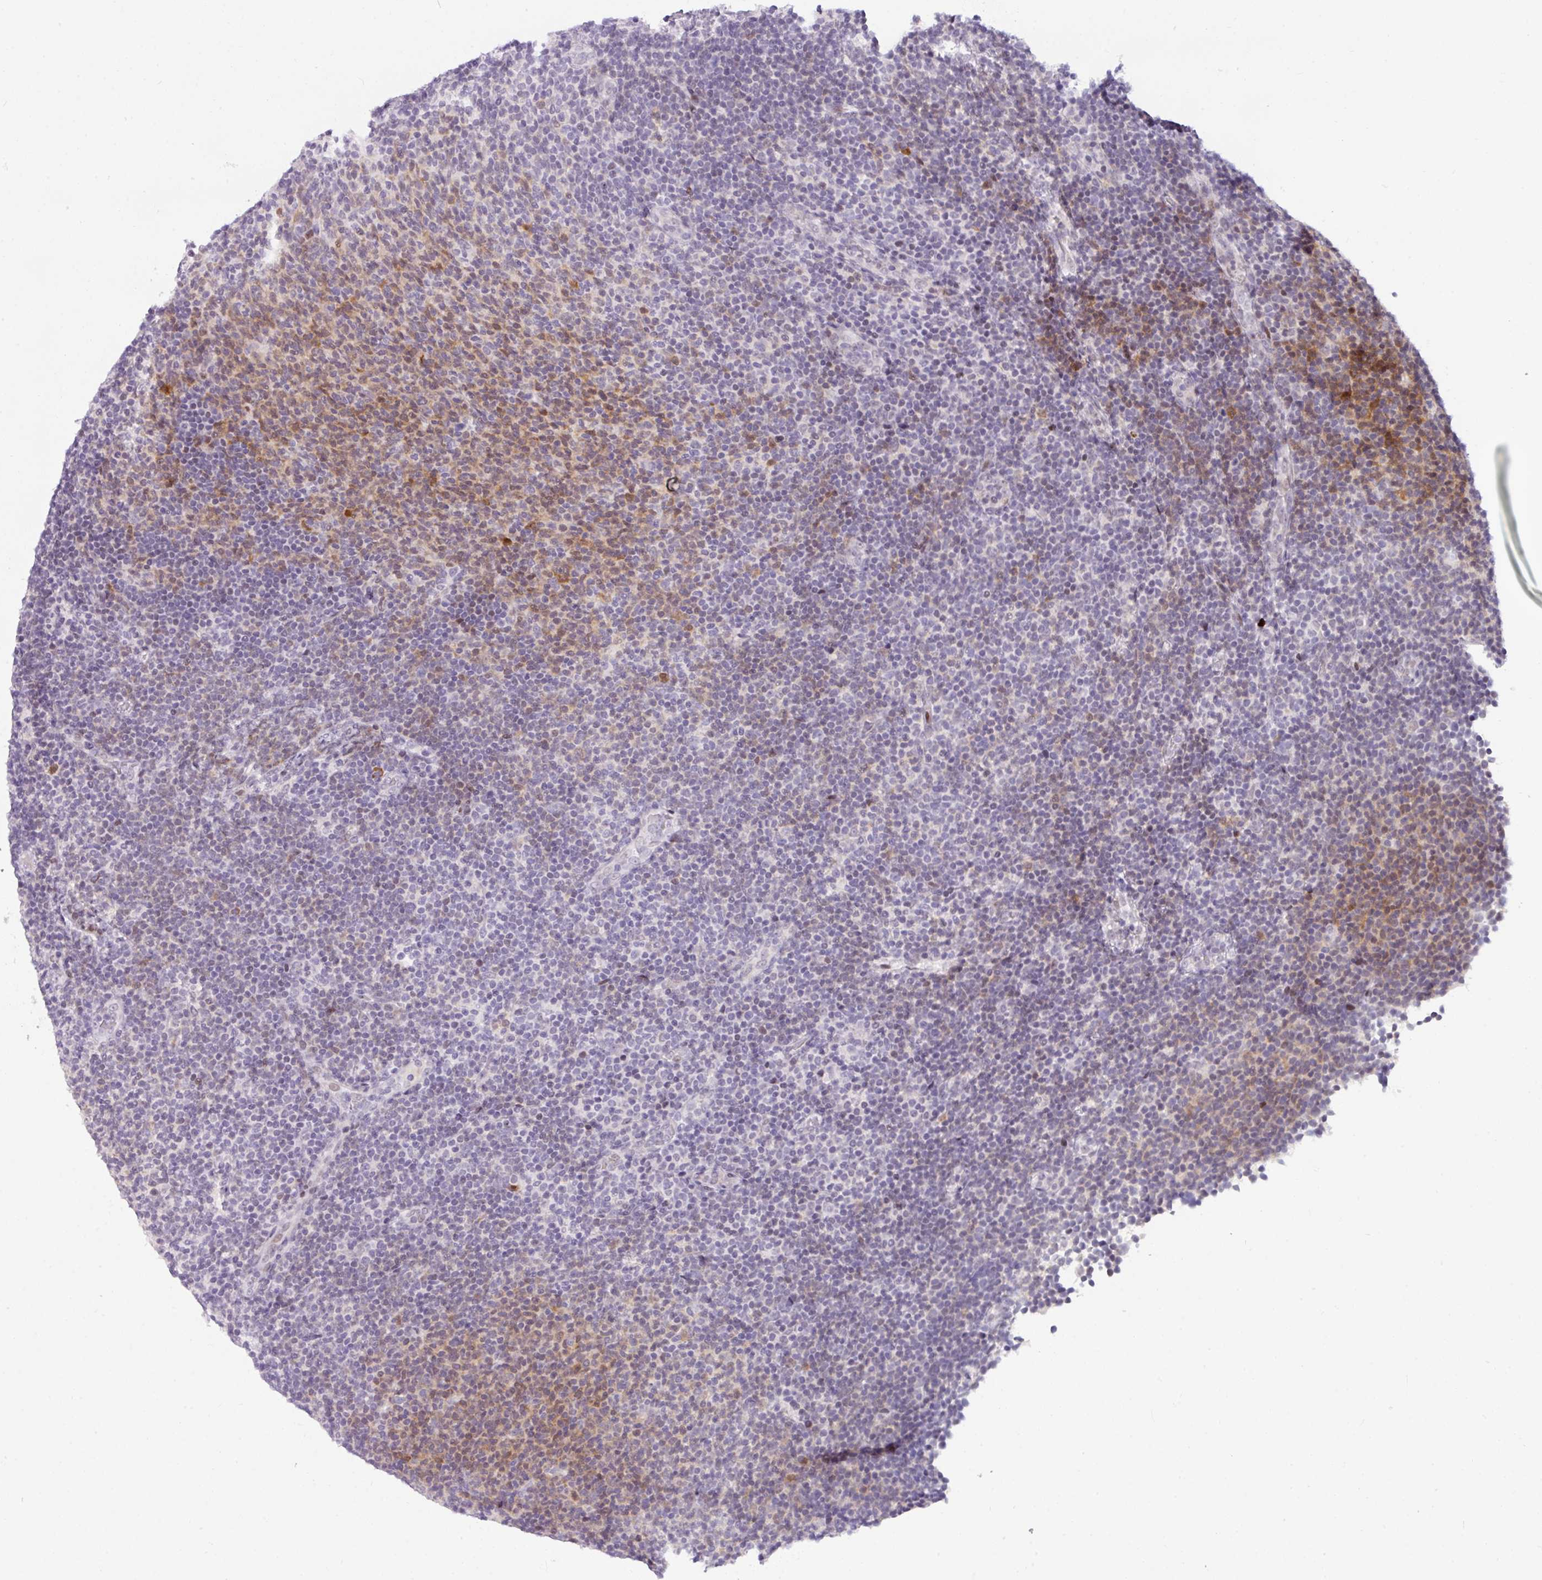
{"staining": {"intensity": "weak", "quantity": "<25%", "location": "cytoplasmic/membranous"}, "tissue": "lymphoma", "cell_type": "Tumor cells", "image_type": "cancer", "snomed": [{"axis": "morphology", "description": "Malignant lymphoma, non-Hodgkin's type, Low grade"}, {"axis": "topography", "description": "Lymph node"}], "caption": "Tumor cells are negative for protein expression in human low-grade malignant lymphoma, non-Hodgkin's type.", "gene": "SLC66A2", "patient": {"sex": "male", "age": 66}}